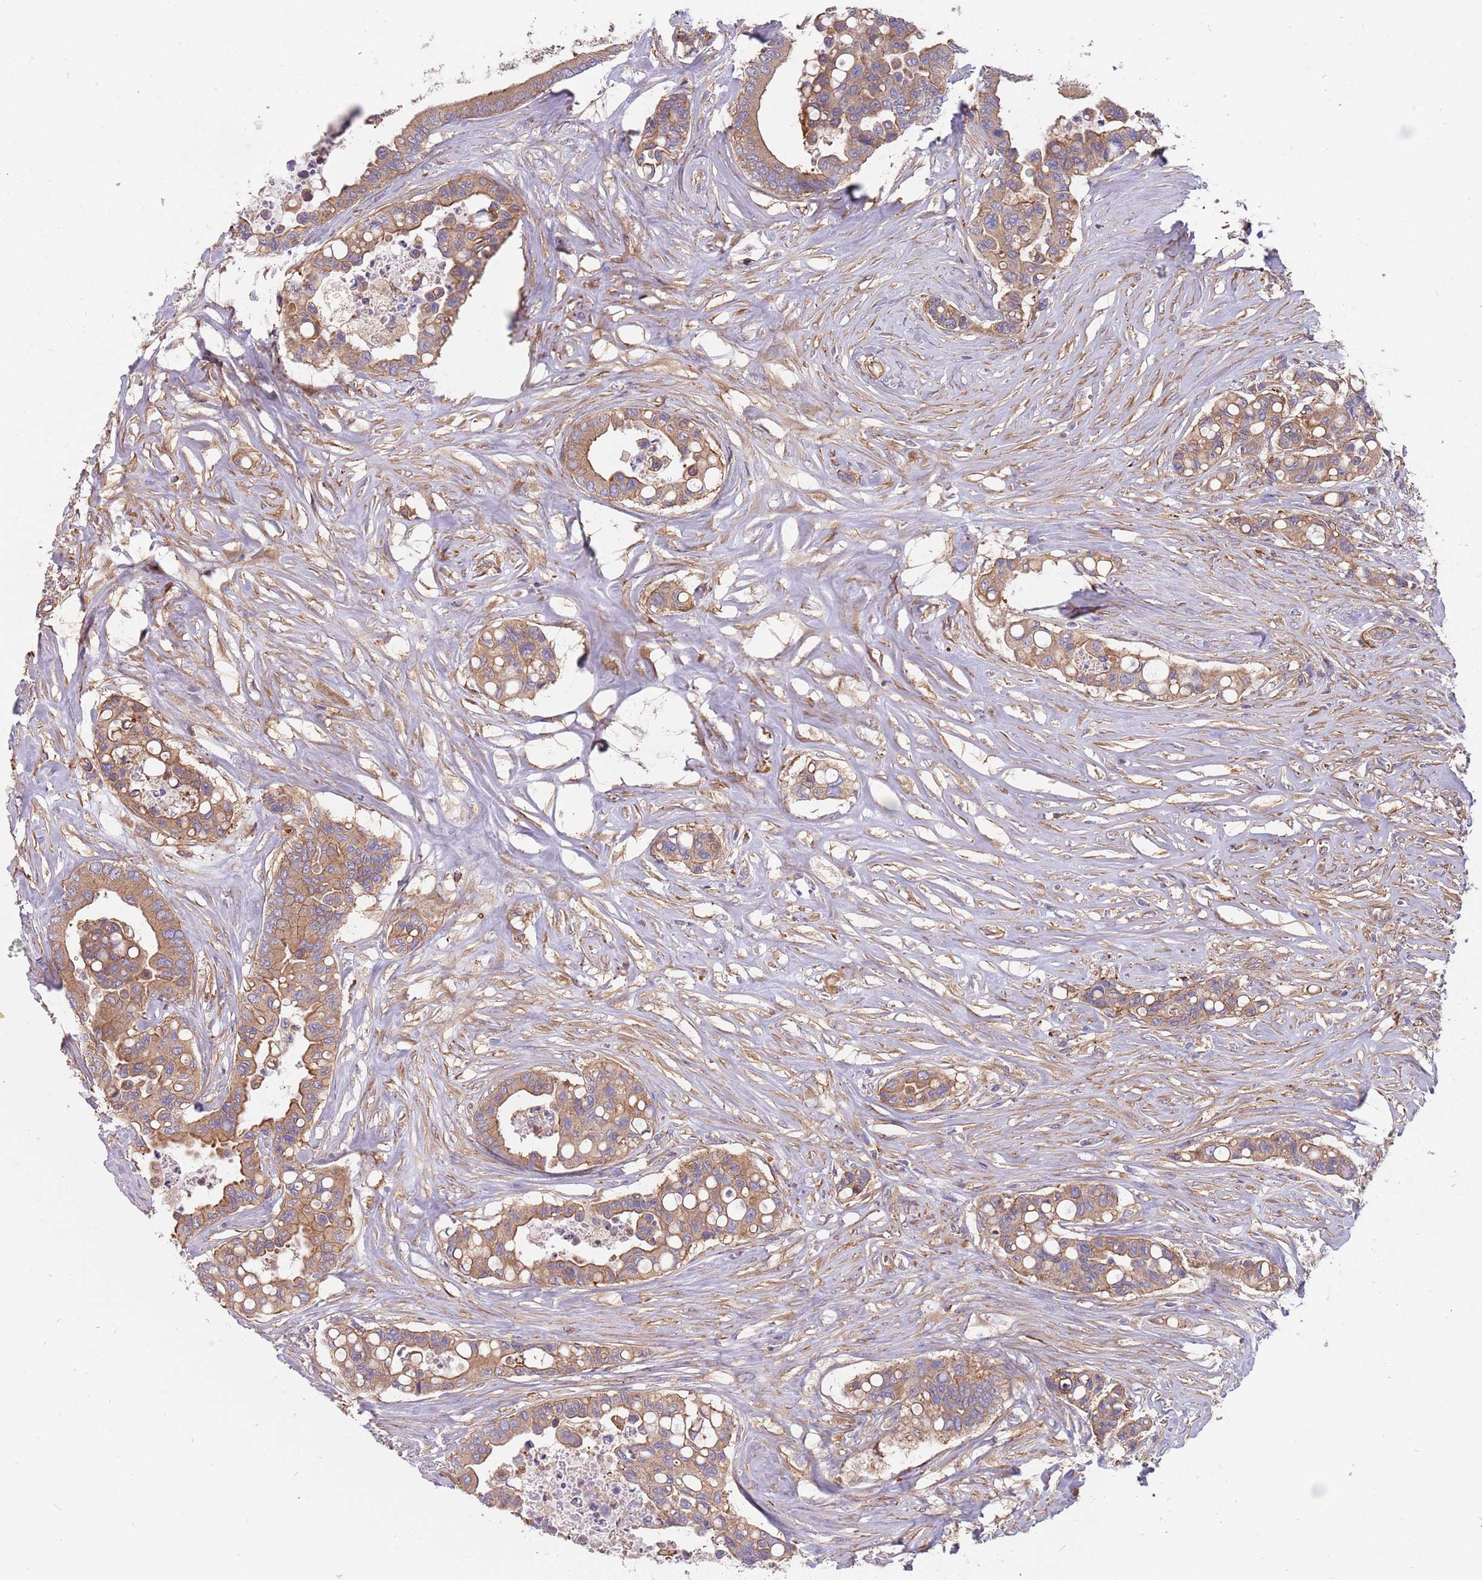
{"staining": {"intensity": "moderate", "quantity": ">75%", "location": "cytoplasmic/membranous"}, "tissue": "colorectal cancer", "cell_type": "Tumor cells", "image_type": "cancer", "snomed": [{"axis": "morphology", "description": "Adenocarcinoma, NOS"}, {"axis": "topography", "description": "Colon"}], "caption": "This histopathology image exhibits IHC staining of colorectal cancer, with medium moderate cytoplasmic/membranous expression in approximately >75% of tumor cells.", "gene": "SPDL1", "patient": {"sex": "male", "age": 82}}